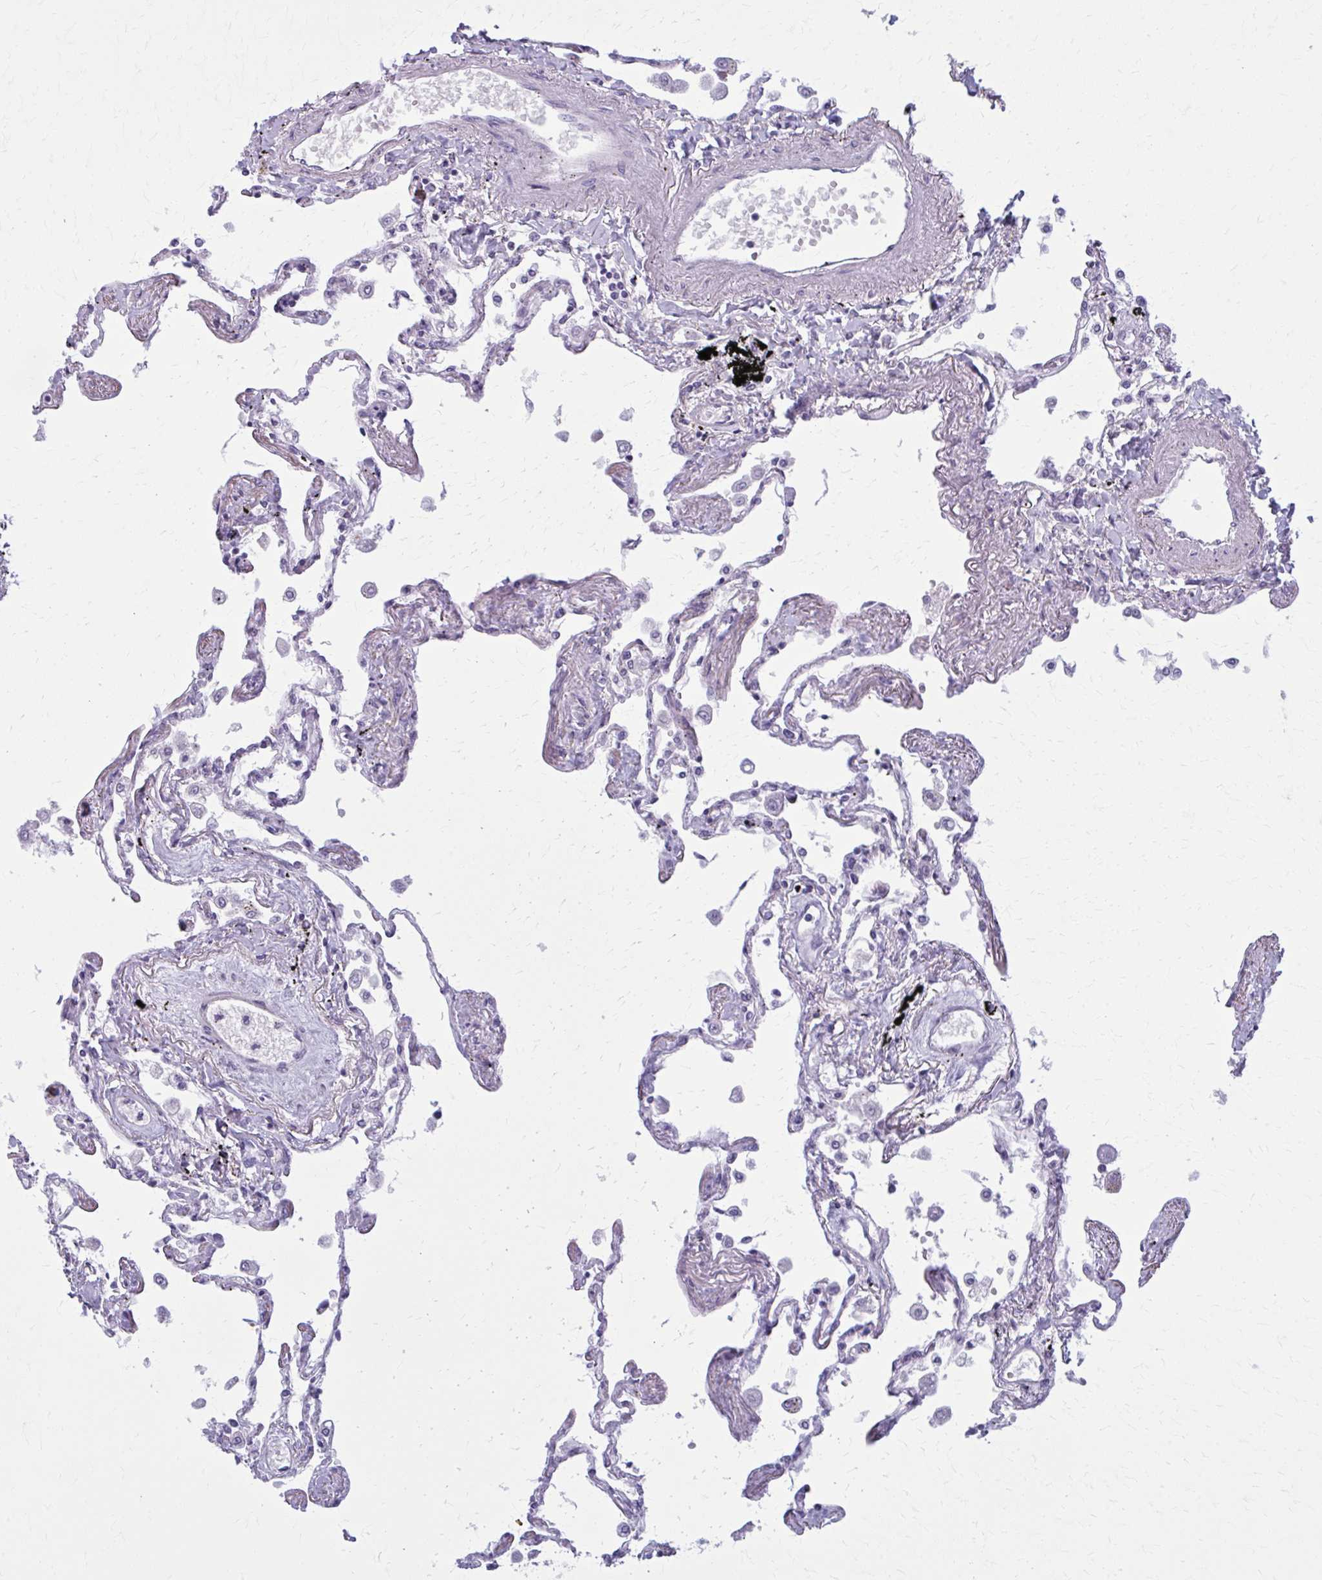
{"staining": {"intensity": "negative", "quantity": "none", "location": "none"}, "tissue": "lung", "cell_type": "Alveolar cells", "image_type": "normal", "snomed": [{"axis": "morphology", "description": "Normal tissue, NOS"}, {"axis": "morphology", "description": "Adenocarcinoma, NOS"}, {"axis": "topography", "description": "Cartilage tissue"}, {"axis": "topography", "description": "Lung"}], "caption": "Image shows no protein staining in alveolar cells of normal lung.", "gene": "NUMBL", "patient": {"sex": "female", "age": 67}}